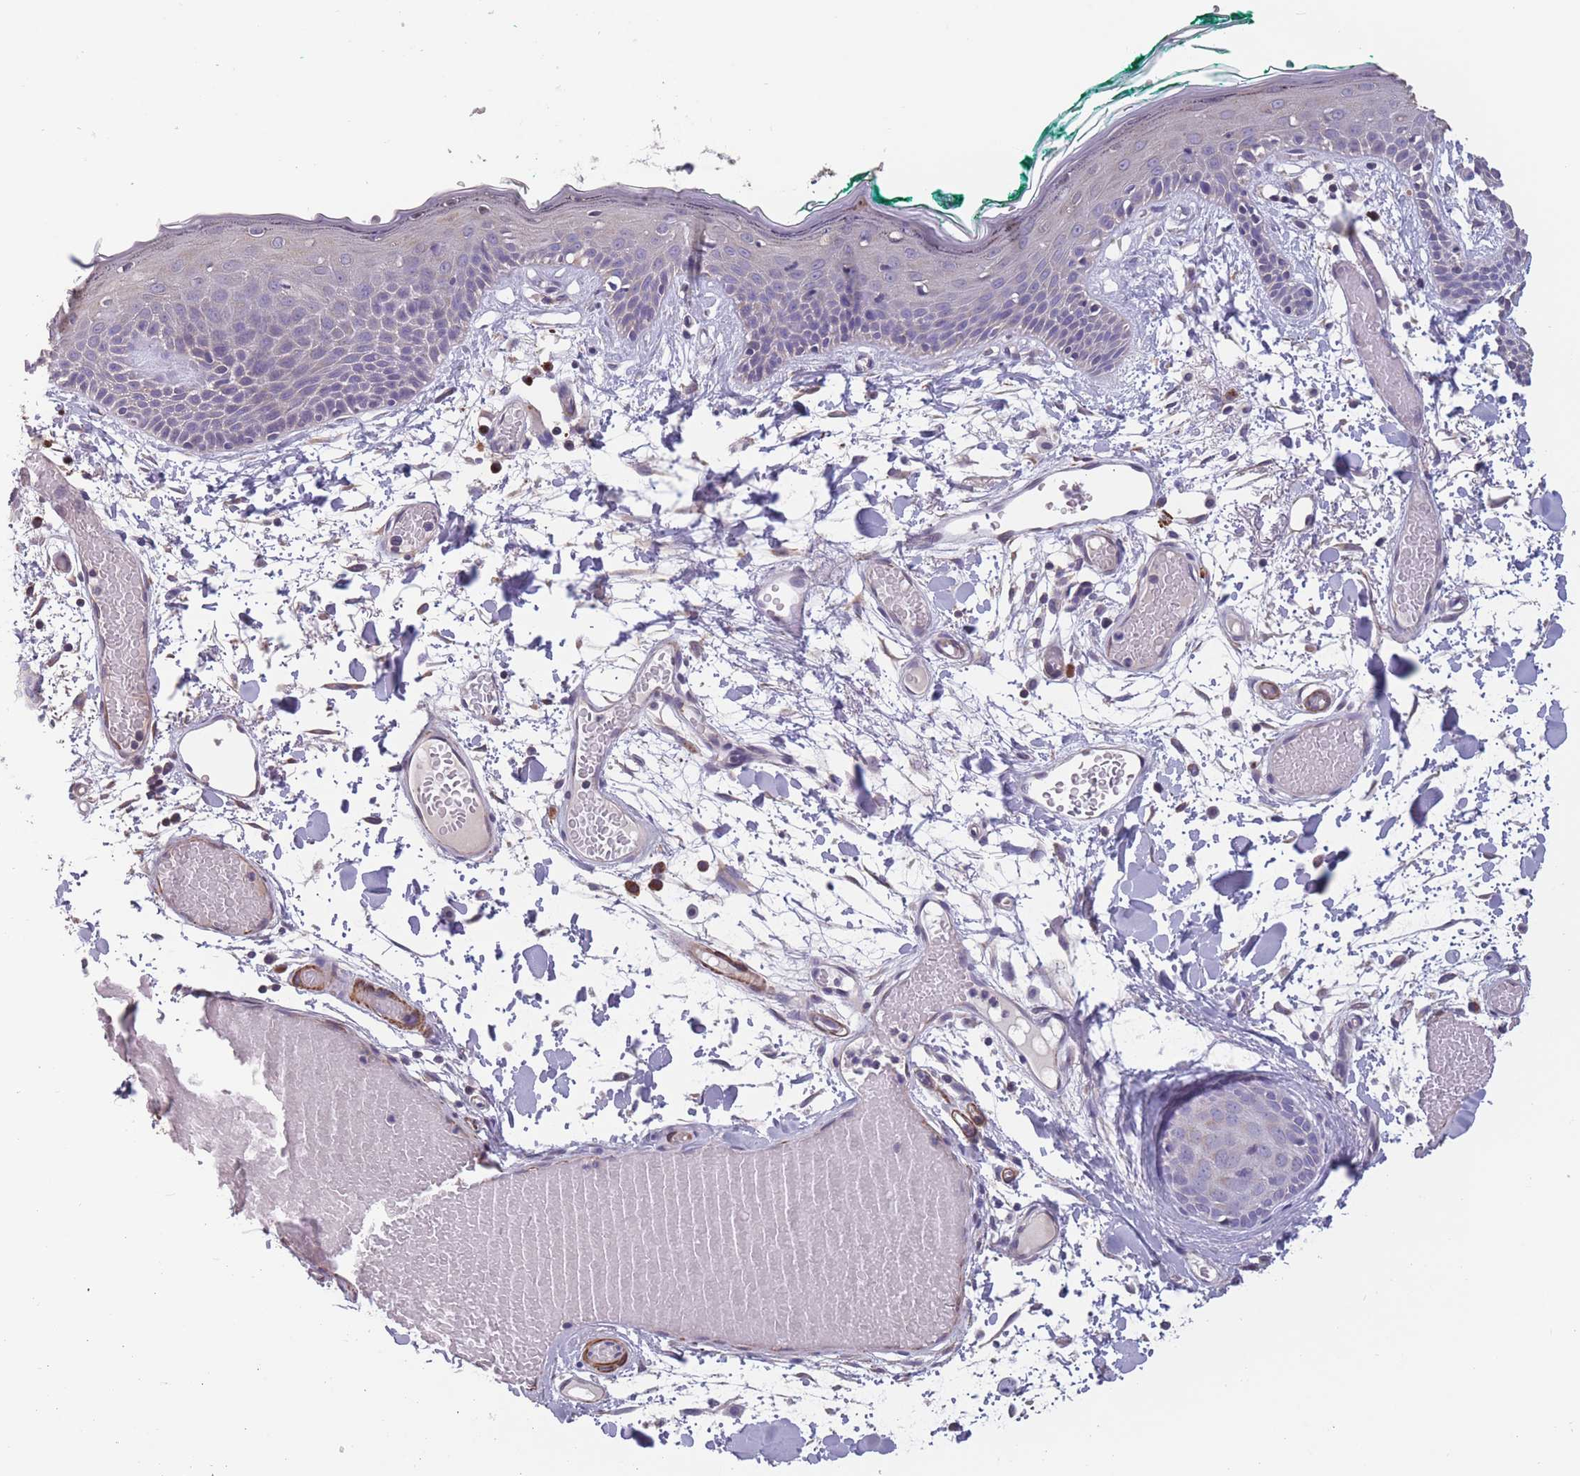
{"staining": {"intensity": "negative", "quantity": "none", "location": "none"}, "tissue": "skin", "cell_type": "Fibroblasts", "image_type": "normal", "snomed": [{"axis": "morphology", "description": "Normal tissue, NOS"}, {"axis": "topography", "description": "Skin"}], "caption": "DAB immunohistochemical staining of benign skin reveals no significant staining in fibroblasts. Nuclei are stained in blue.", "gene": "TOMM40L", "patient": {"sex": "male", "age": 79}}